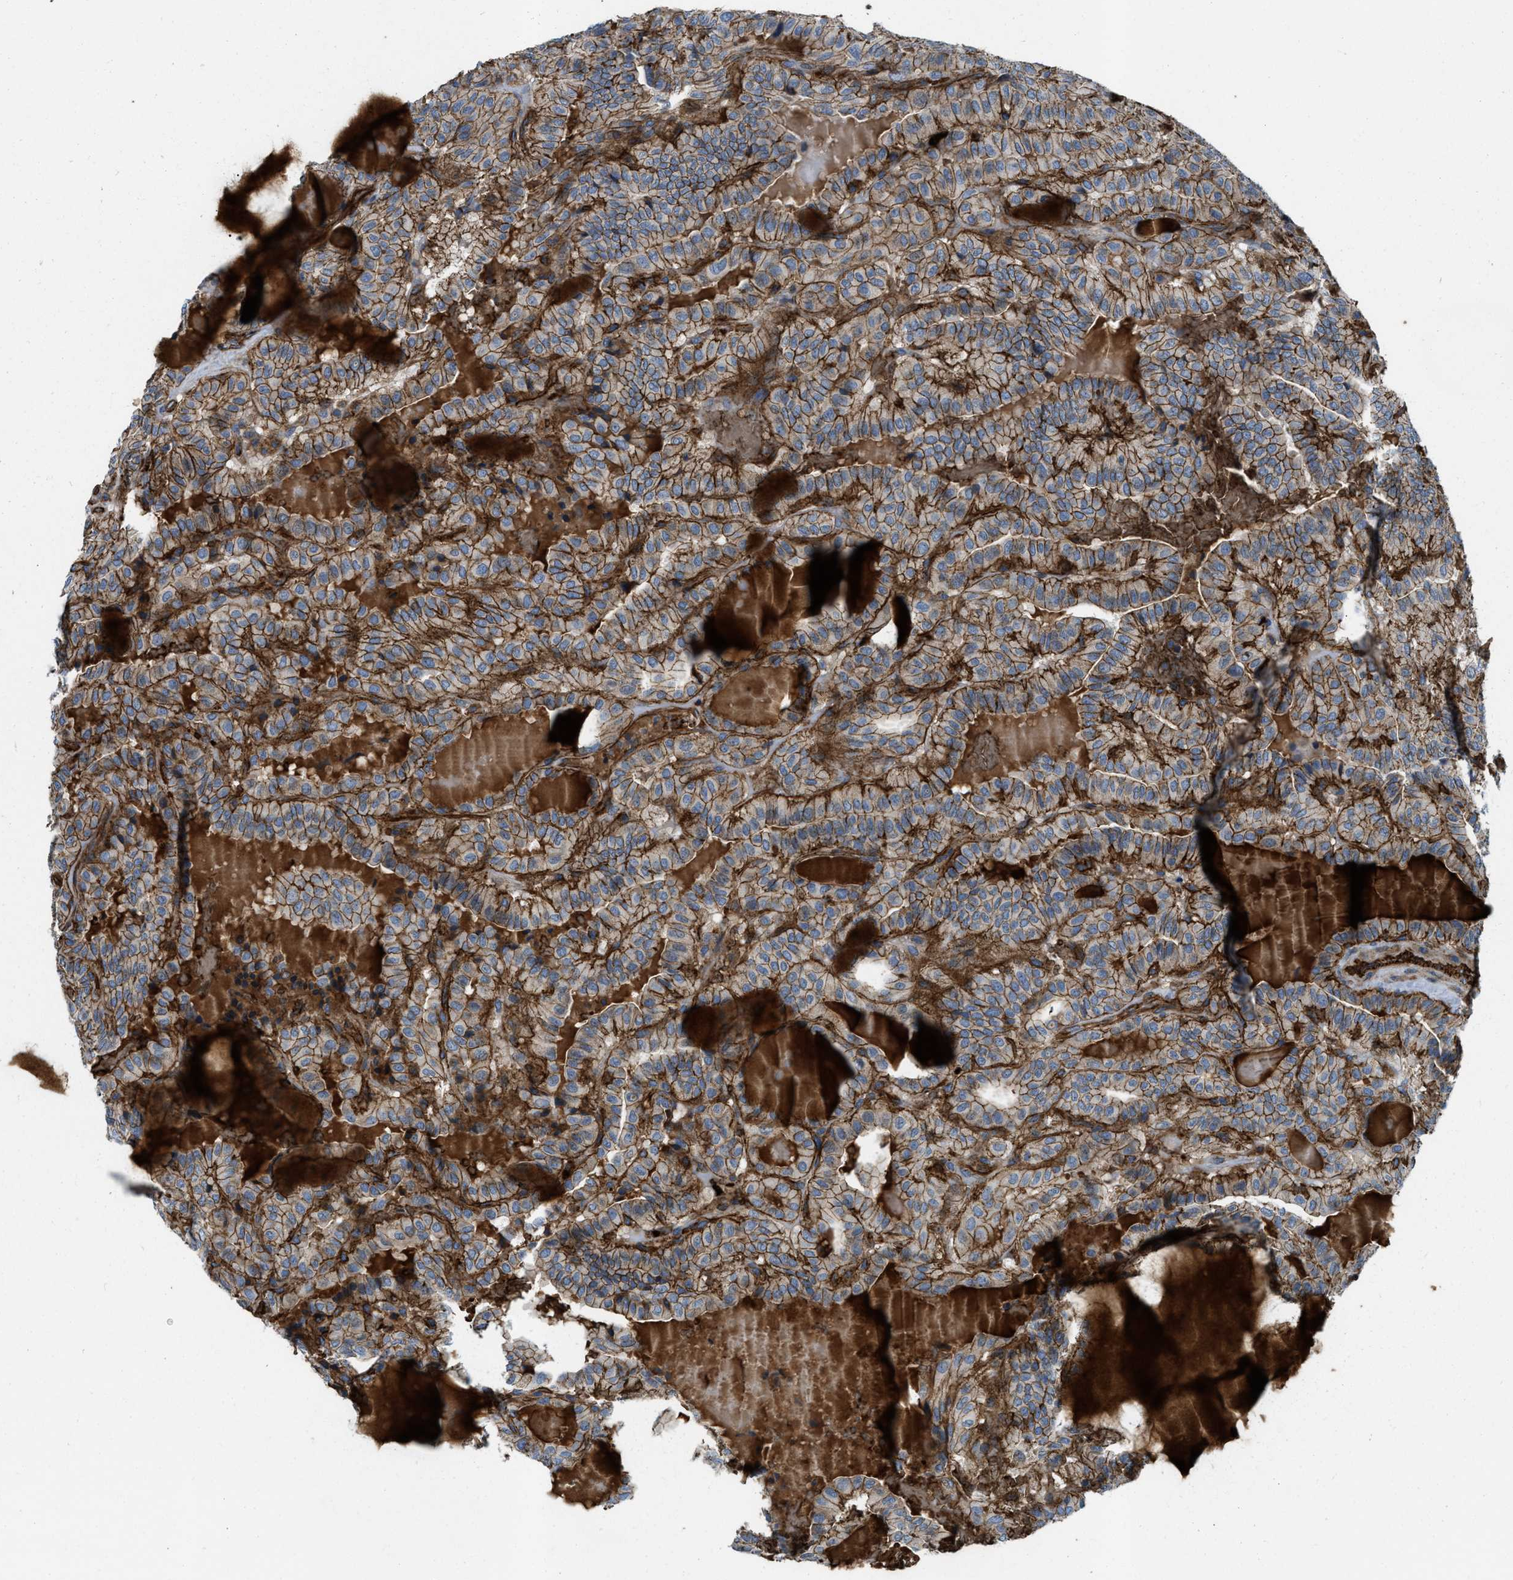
{"staining": {"intensity": "moderate", "quantity": ">75%", "location": "cytoplasmic/membranous"}, "tissue": "thyroid cancer", "cell_type": "Tumor cells", "image_type": "cancer", "snomed": [{"axis": "morphology", "description": "Papillary adenocarcinoma, NOS"}, {"axis": "topography", "description": "Thyroid gland"}], "caption": "High-power microscopy captured an IHC histopathology image of thyroid papillary adenocarcinoma, revealing moderate cytoplasmic/membranous expression in approximately >75% of tumor cells.", "gene": "ERC1", "patient": {"sex": "male", "age": 77}}